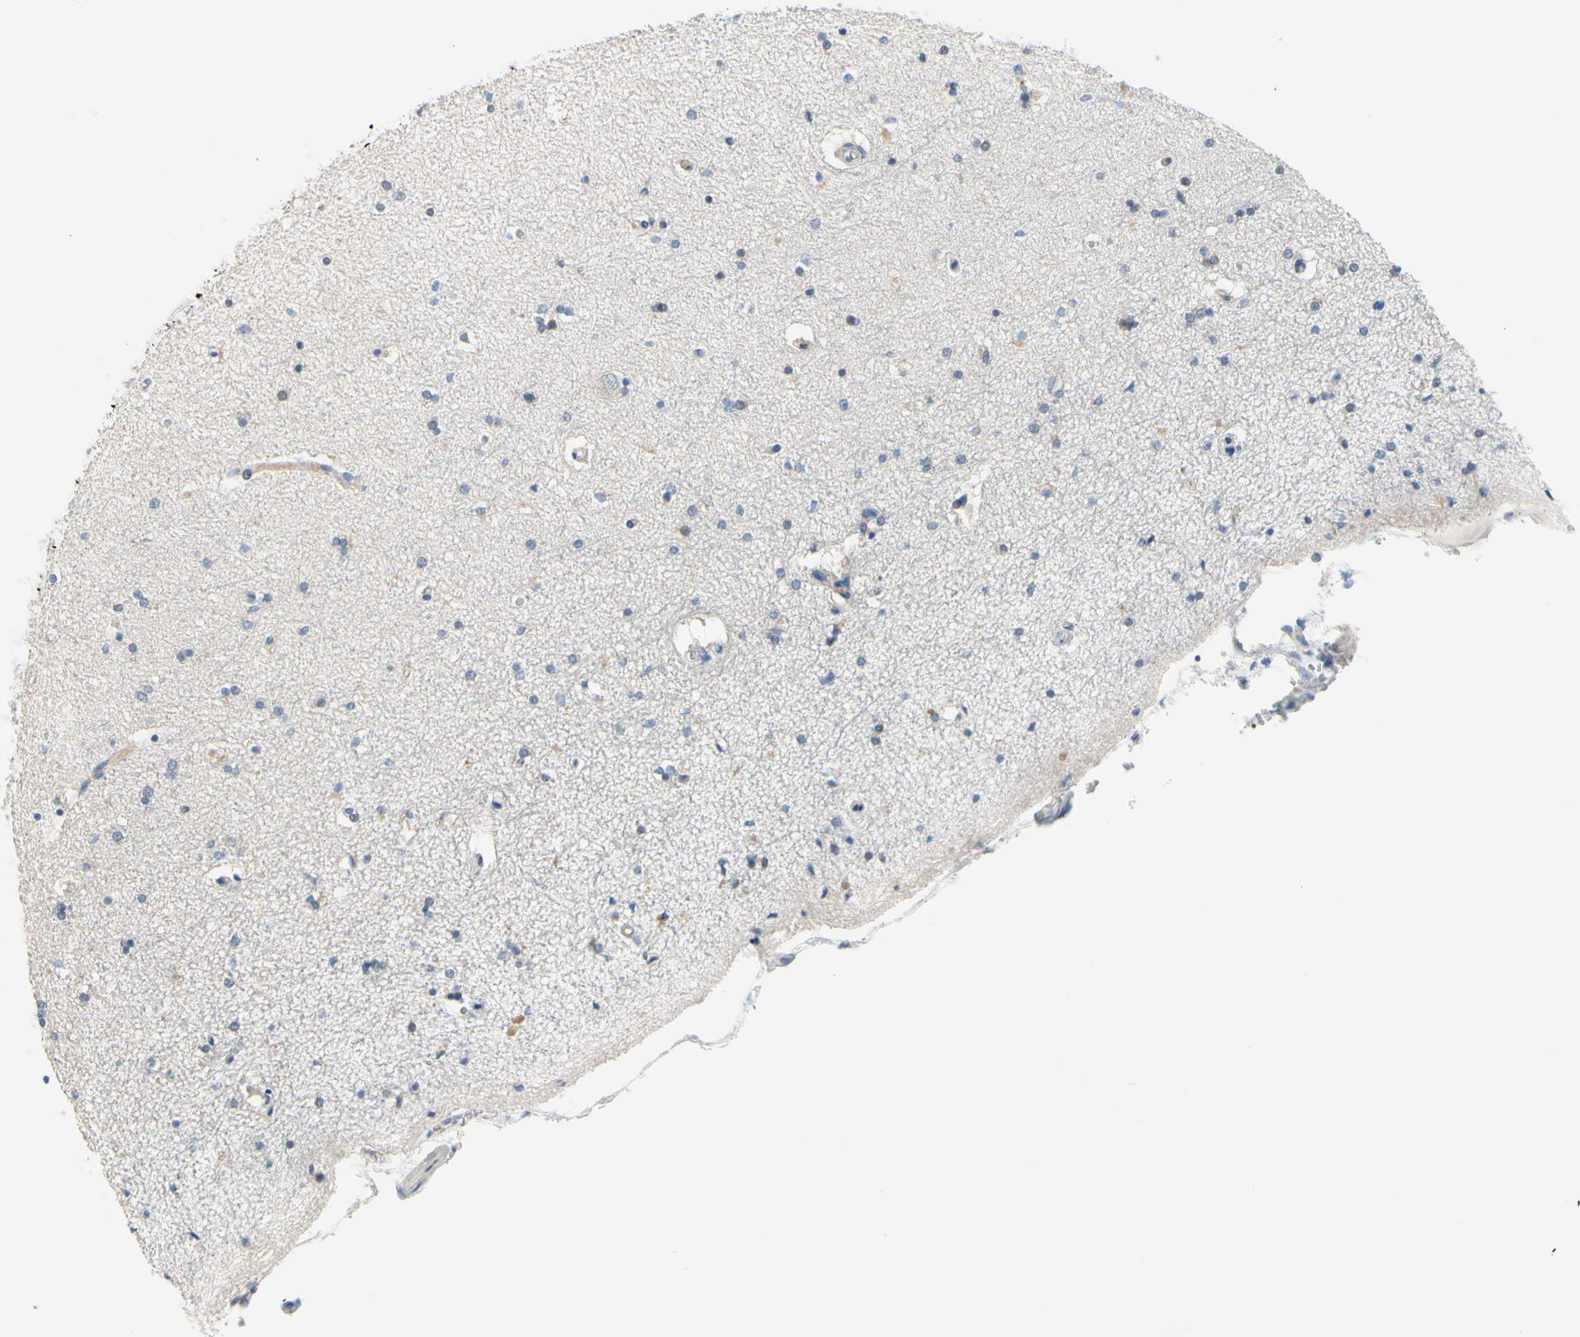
{"staining": {"intensity": "negative", "quantity": "none", "location": "none"}, "tissue": "hippocampus", "cell_type": "Glial cells", "image_type": "normal", "snomed": [{"axis": "morphology", "description": "Normal tissue, NOS"}, {"axis": "topography", "description": "Hippocampus"}], "caption": "This is a photomicrograph of immunohistochemistry staining of benign hippocampus, which shows no expression in glial cells.", "gene": "CKAP2", "patient": {"sex": "female", "age": 54}}